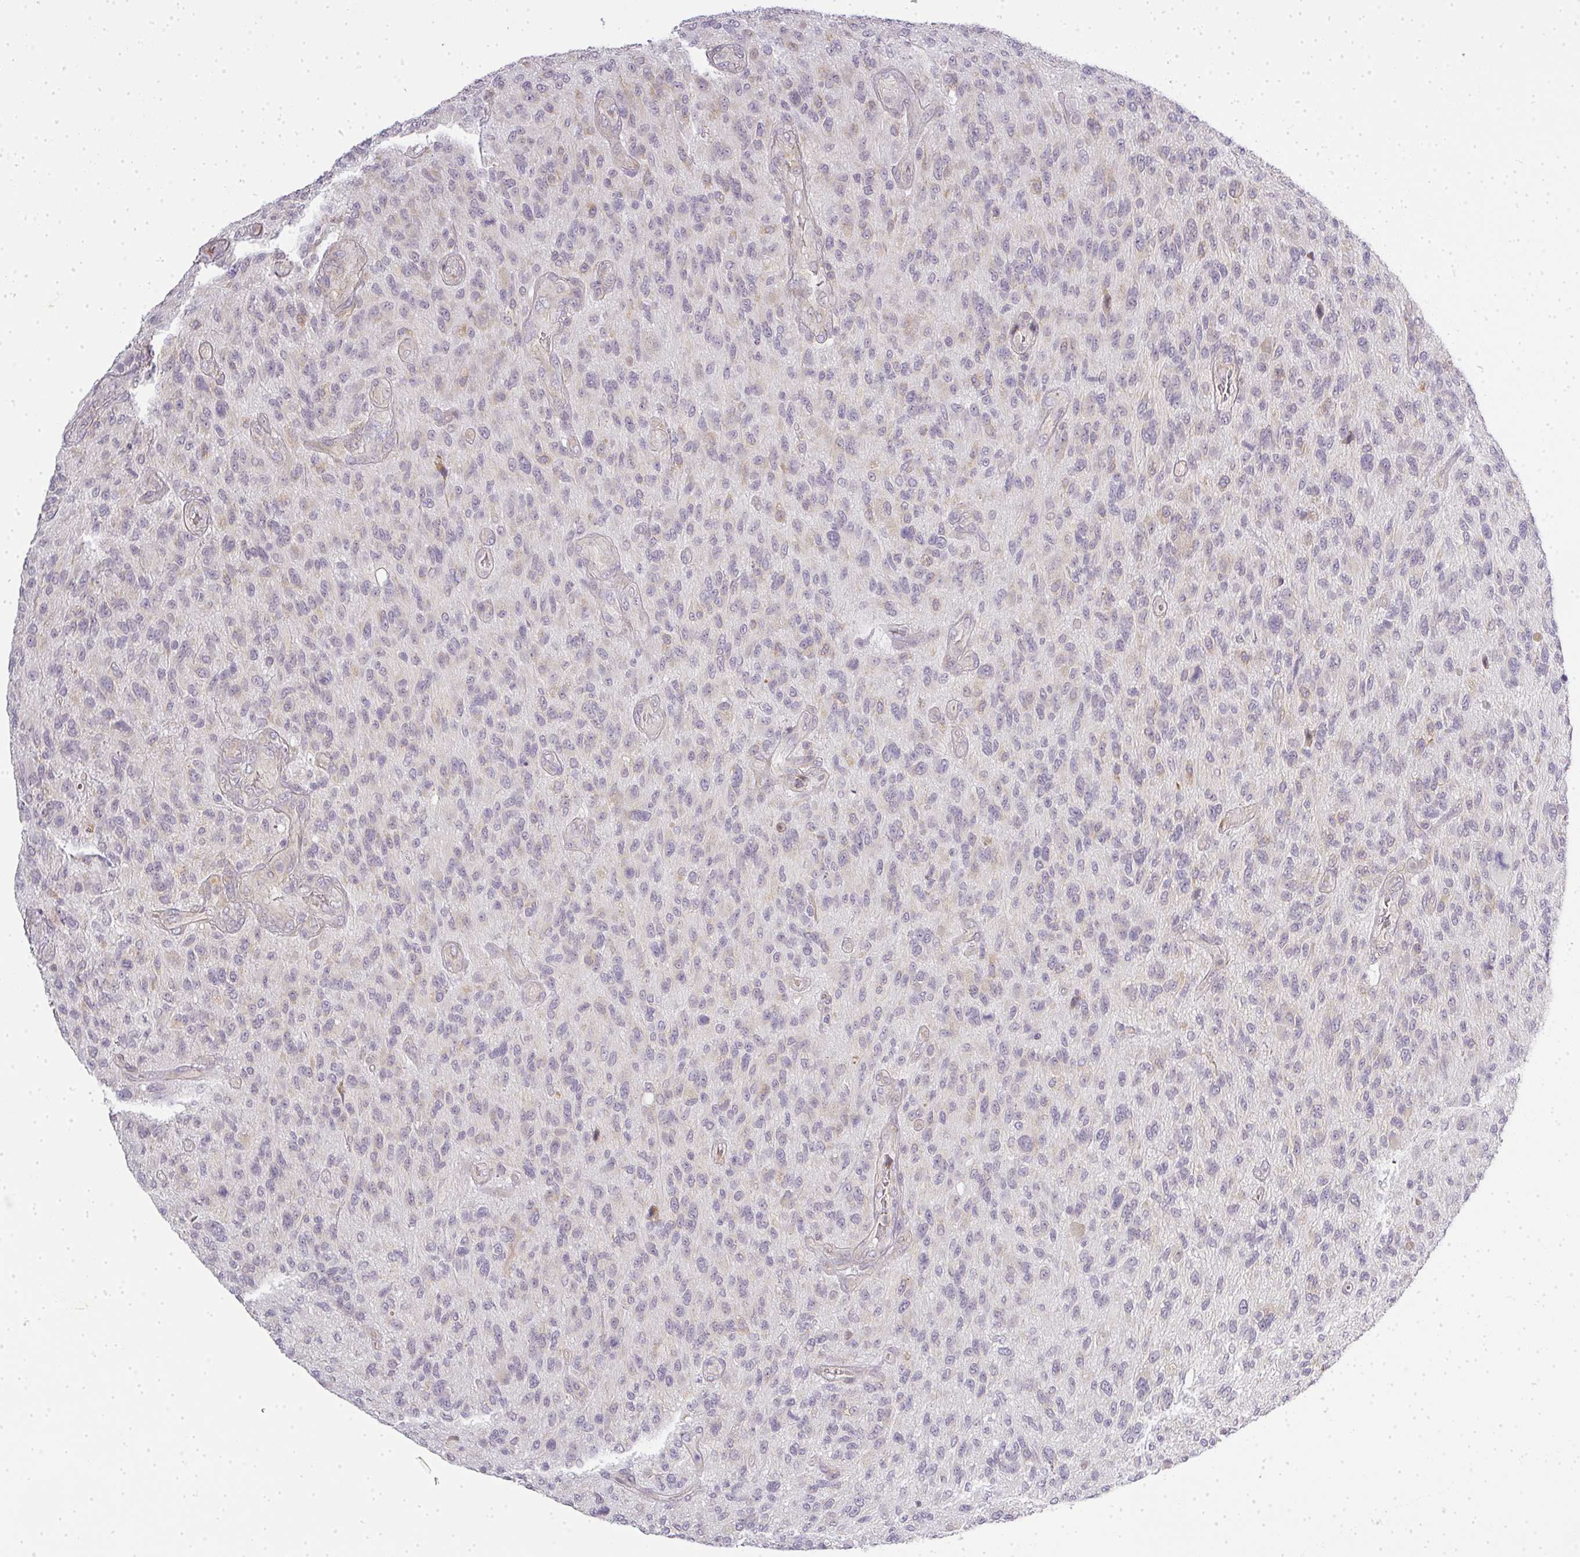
{"staining": {"intensity": "negative", "quantity": "none", "location": "none"}, "tissue": "glioma", "cell_type": "Tumor cells", "image_type": "cancer", "snomed": [{"axis": "morphology", "description": "Glioma, malignant, High grade"}, {"axis": "topography", "description": "Brain"}], "caption": "Glioma was stained to show a protein in brown. There is no significant expression in tumor cells.", "gene": "MED19", "patient": {"sex": "male", "age": 47}}